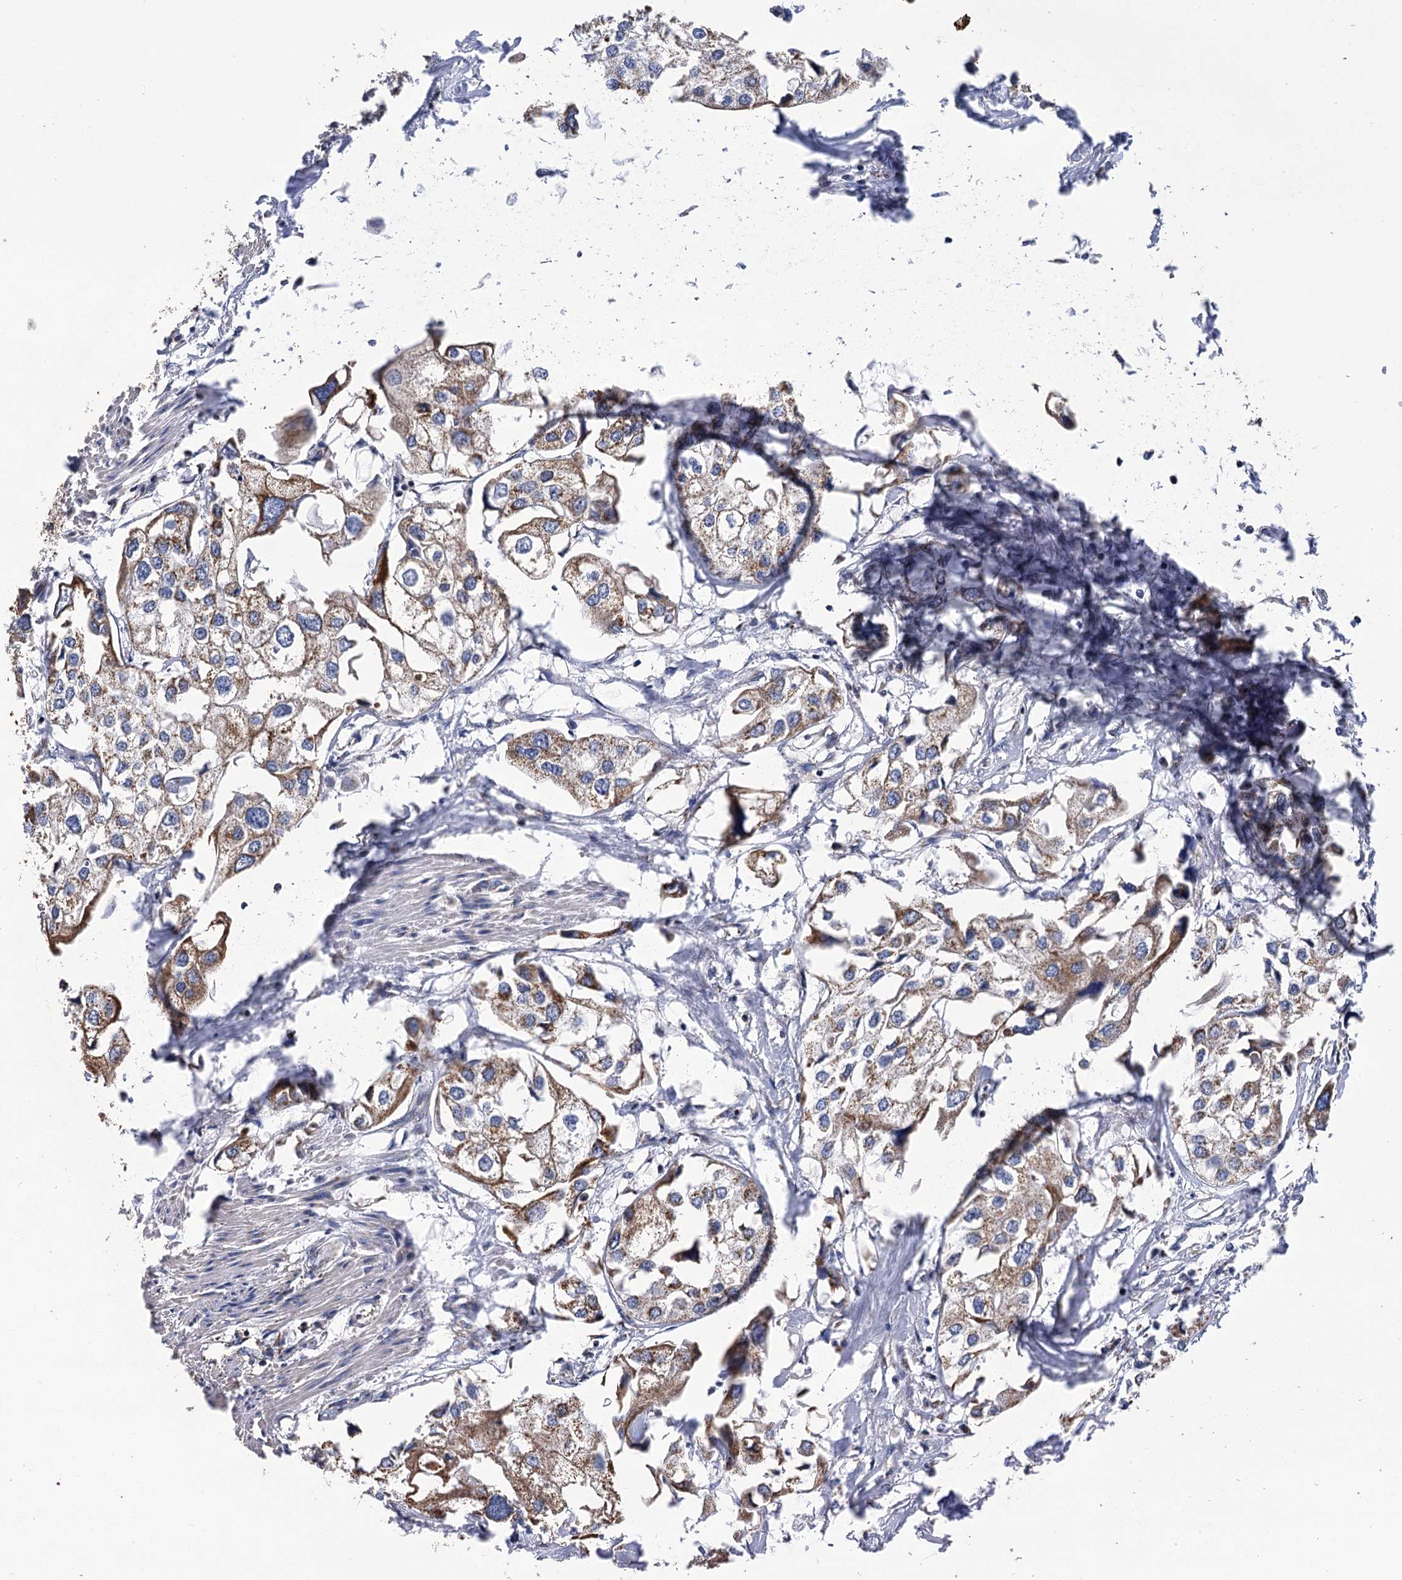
{"staining": {"intensity": "moderate", "quantity": ">75%", "location": "cytoplasmic/membranous"}, "tissue": "urothelial cancer", "cell_type": "Tumor cells", "image_type": "cancer", "snomed": [{"axis": "morphology", "description": "Urothelial carcinoma, High grade"}, {"axis": "topography", "description": "Urinary bladder"}], "caption": "Moderate cytoplasmic/membranous positivity for a protein is seen in about >75% of tumor cells of urothelial carcinoma (high-grade) using immunohistochemistry.", "gene": "CCDC73", "patient": {"sex": "male", "age": 64}}